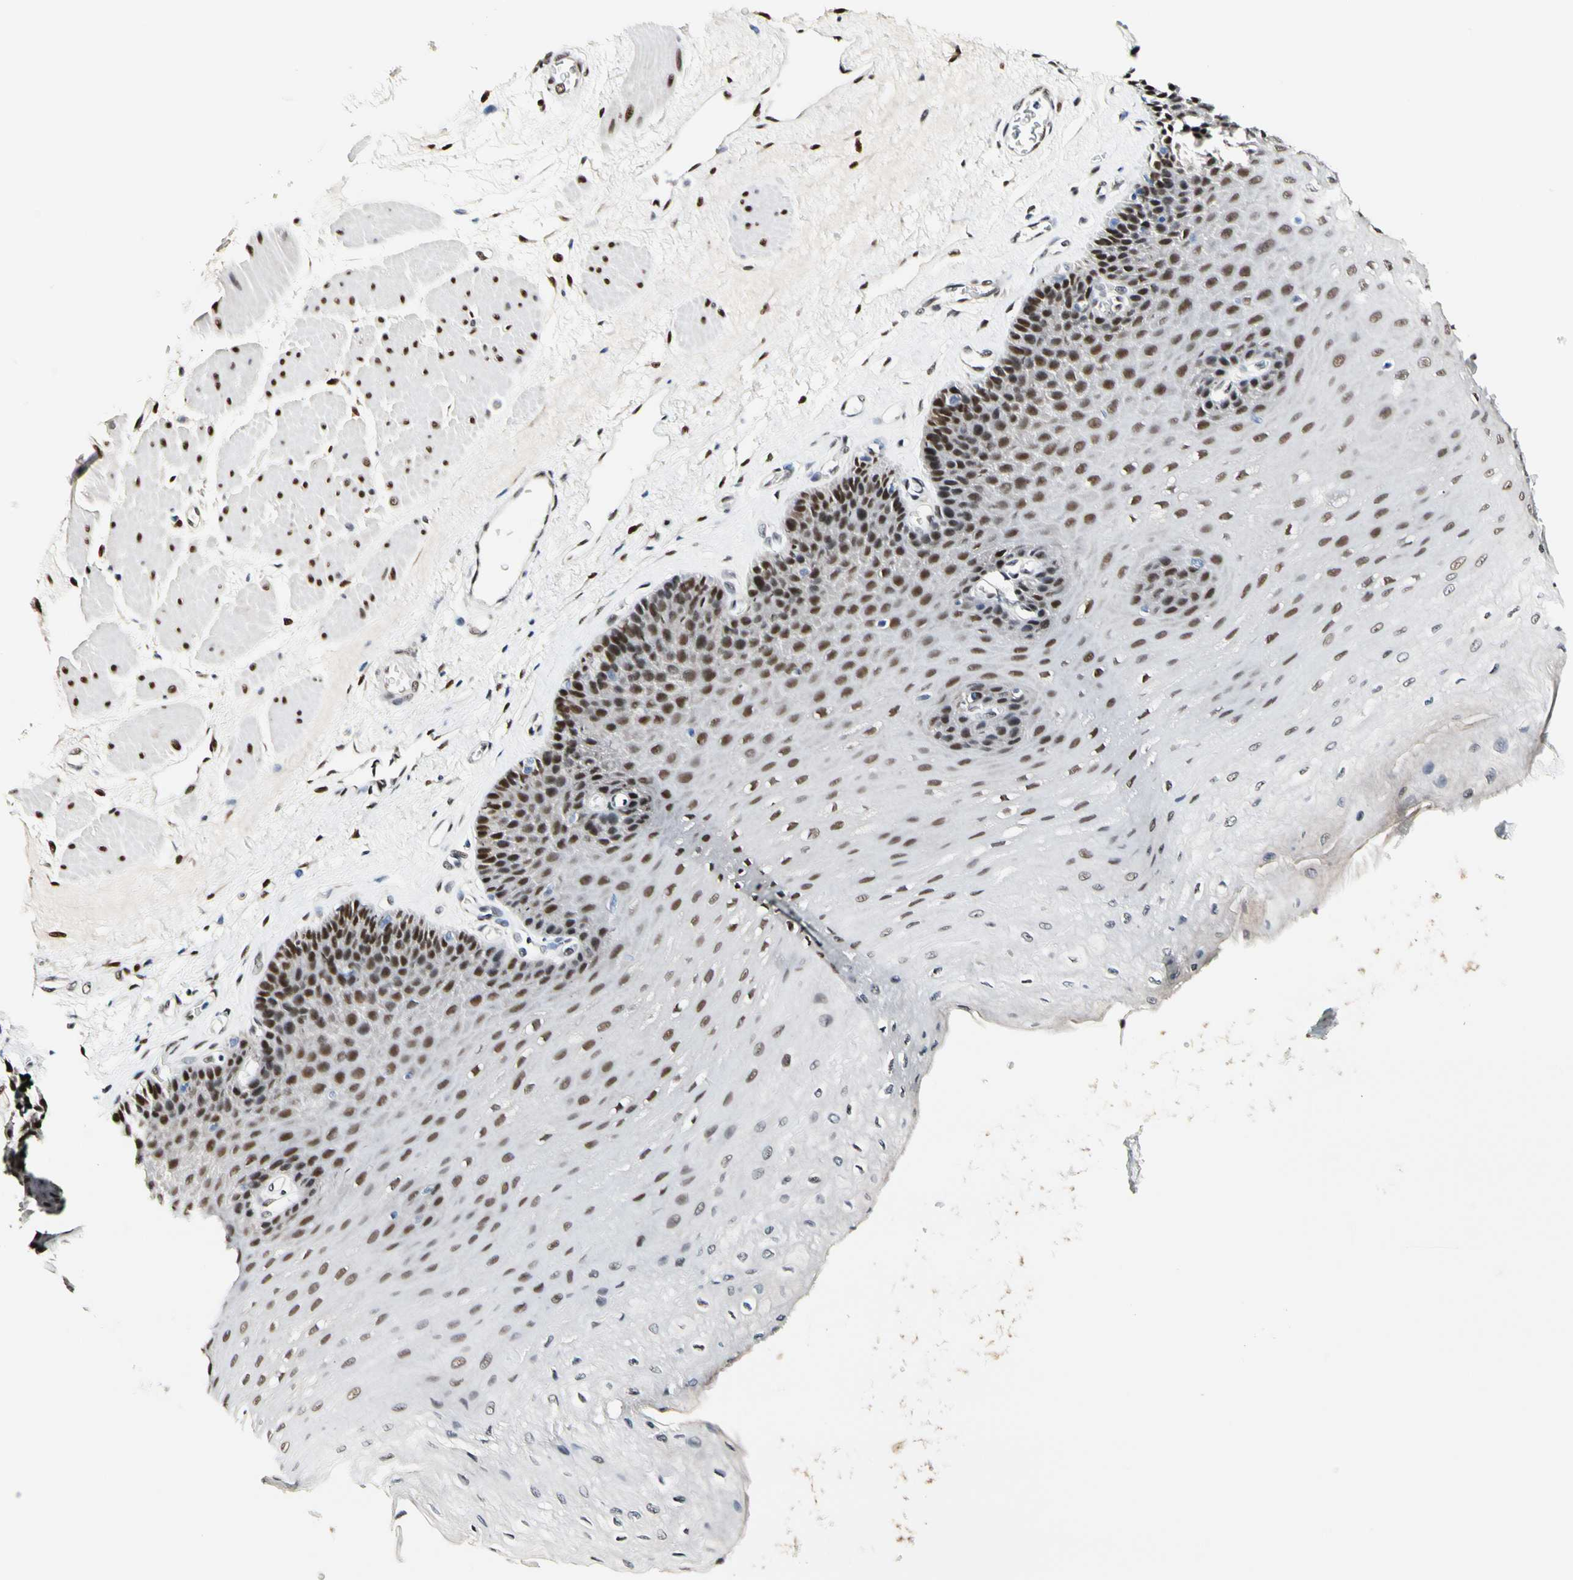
{"staining": {"intensity": "moderate", "quantity": ">75%", "location": "nuclear"}, "tissue": "esophagus", "cell_type": "Squamous epithelial cells", "image_type": "normal", "snomed": [{"axis": "morphology", "description": "Normal tissue, NOS"}, {"axis": "topography", "description": "Esophagus"}], "caption": "Brown immunohistochemical staining in normal esophagus demonstrates moderate nuclear positivity in about >75% of squamous epithelial cells.", "gene": "NFIA", "patient": {"sex": "female", "age": 72}}